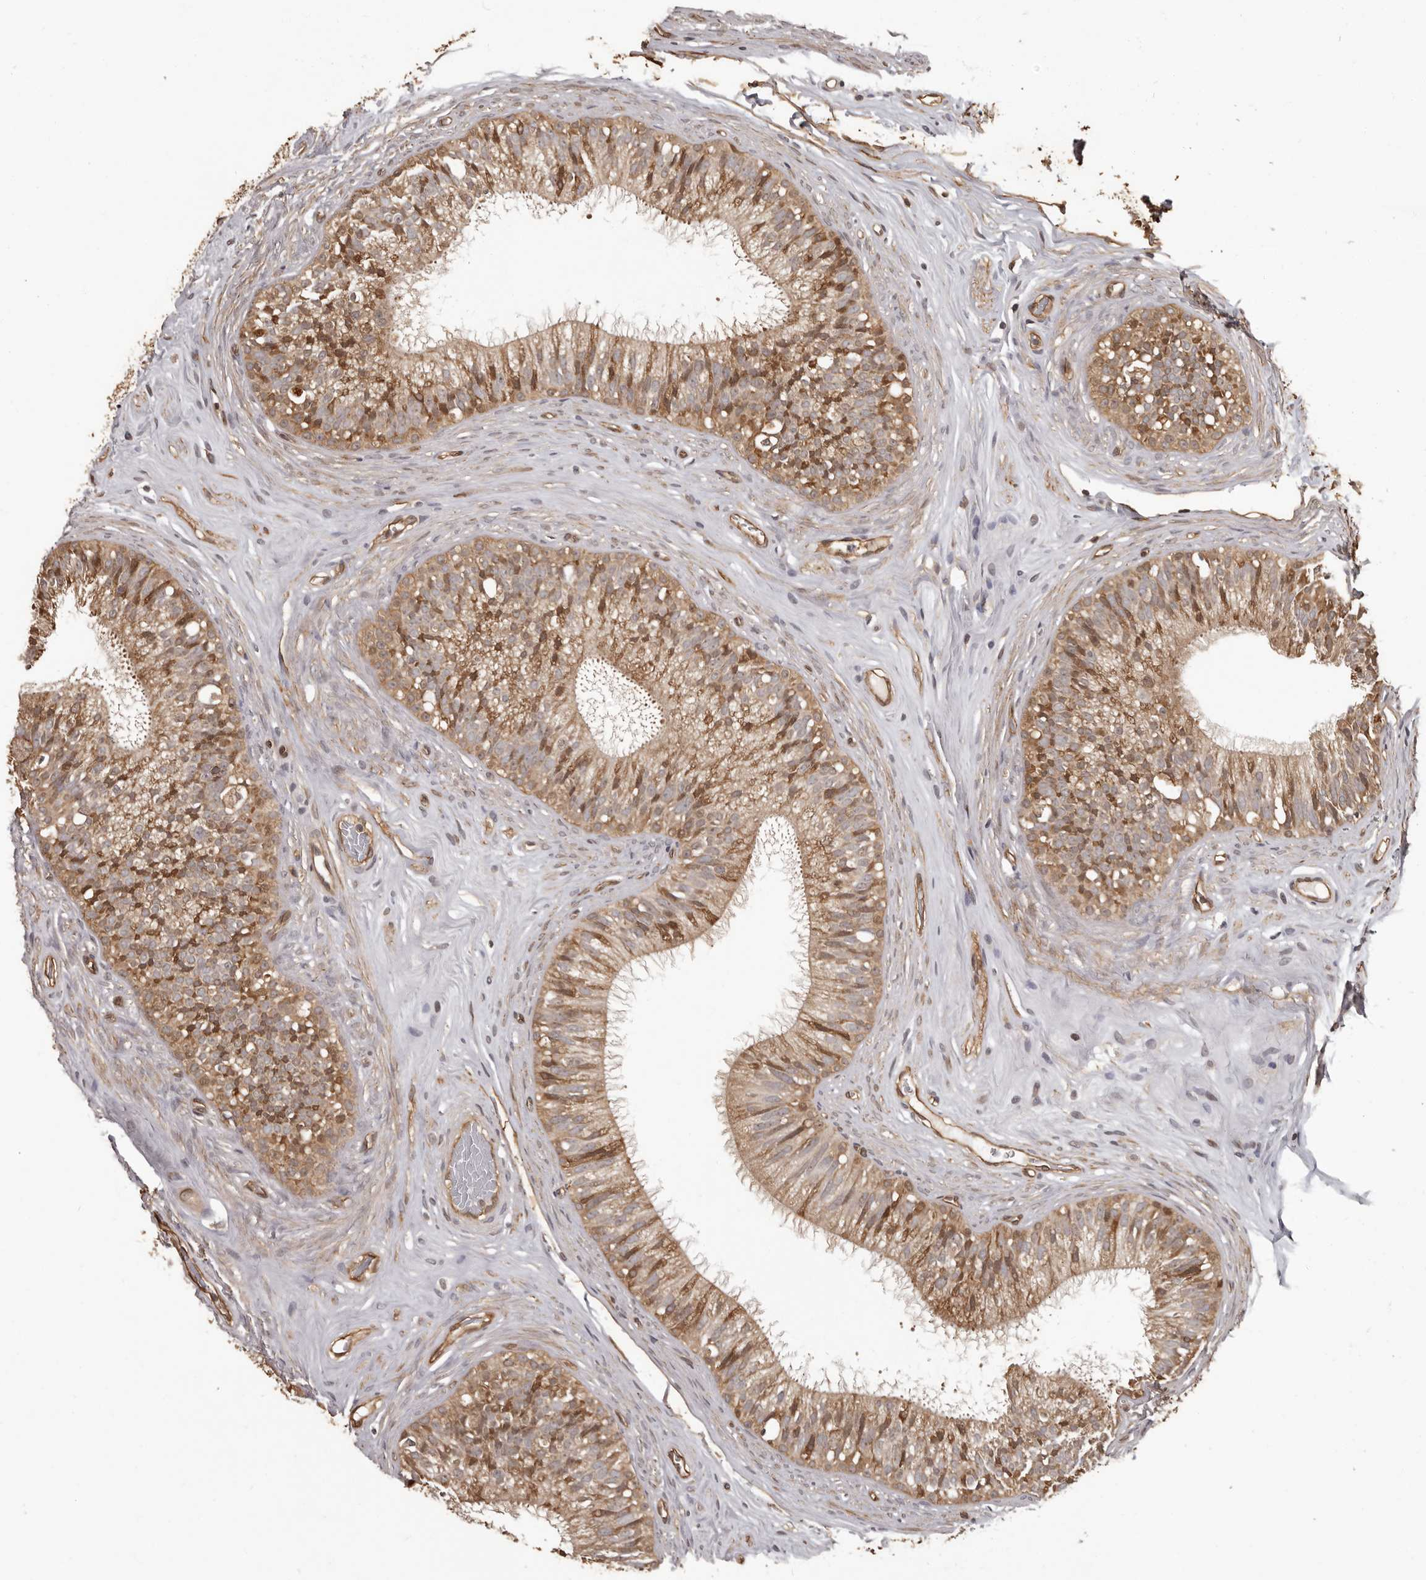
{"staining": {"intensity": "moderate", "quantity": ">75%", "location": "cytoplasmic/membranous,nuclear"}, "tissue": "epididymis", "cell_type": "Glandular cells", "image_type": "normal", "snomed": [{"axis": "morphology", "description": "Normal tissue, NOS"}, {"axis": "topography", "description": "Epididymis"}], "caption": "IHC of normal human epididymis shows medium levels of moderate cytoplasmic/membranous,nuclear expression in about >75% of glandular cells.", "gene": "SLITRK6", "patient": {"sex": "male", "age": 29}}